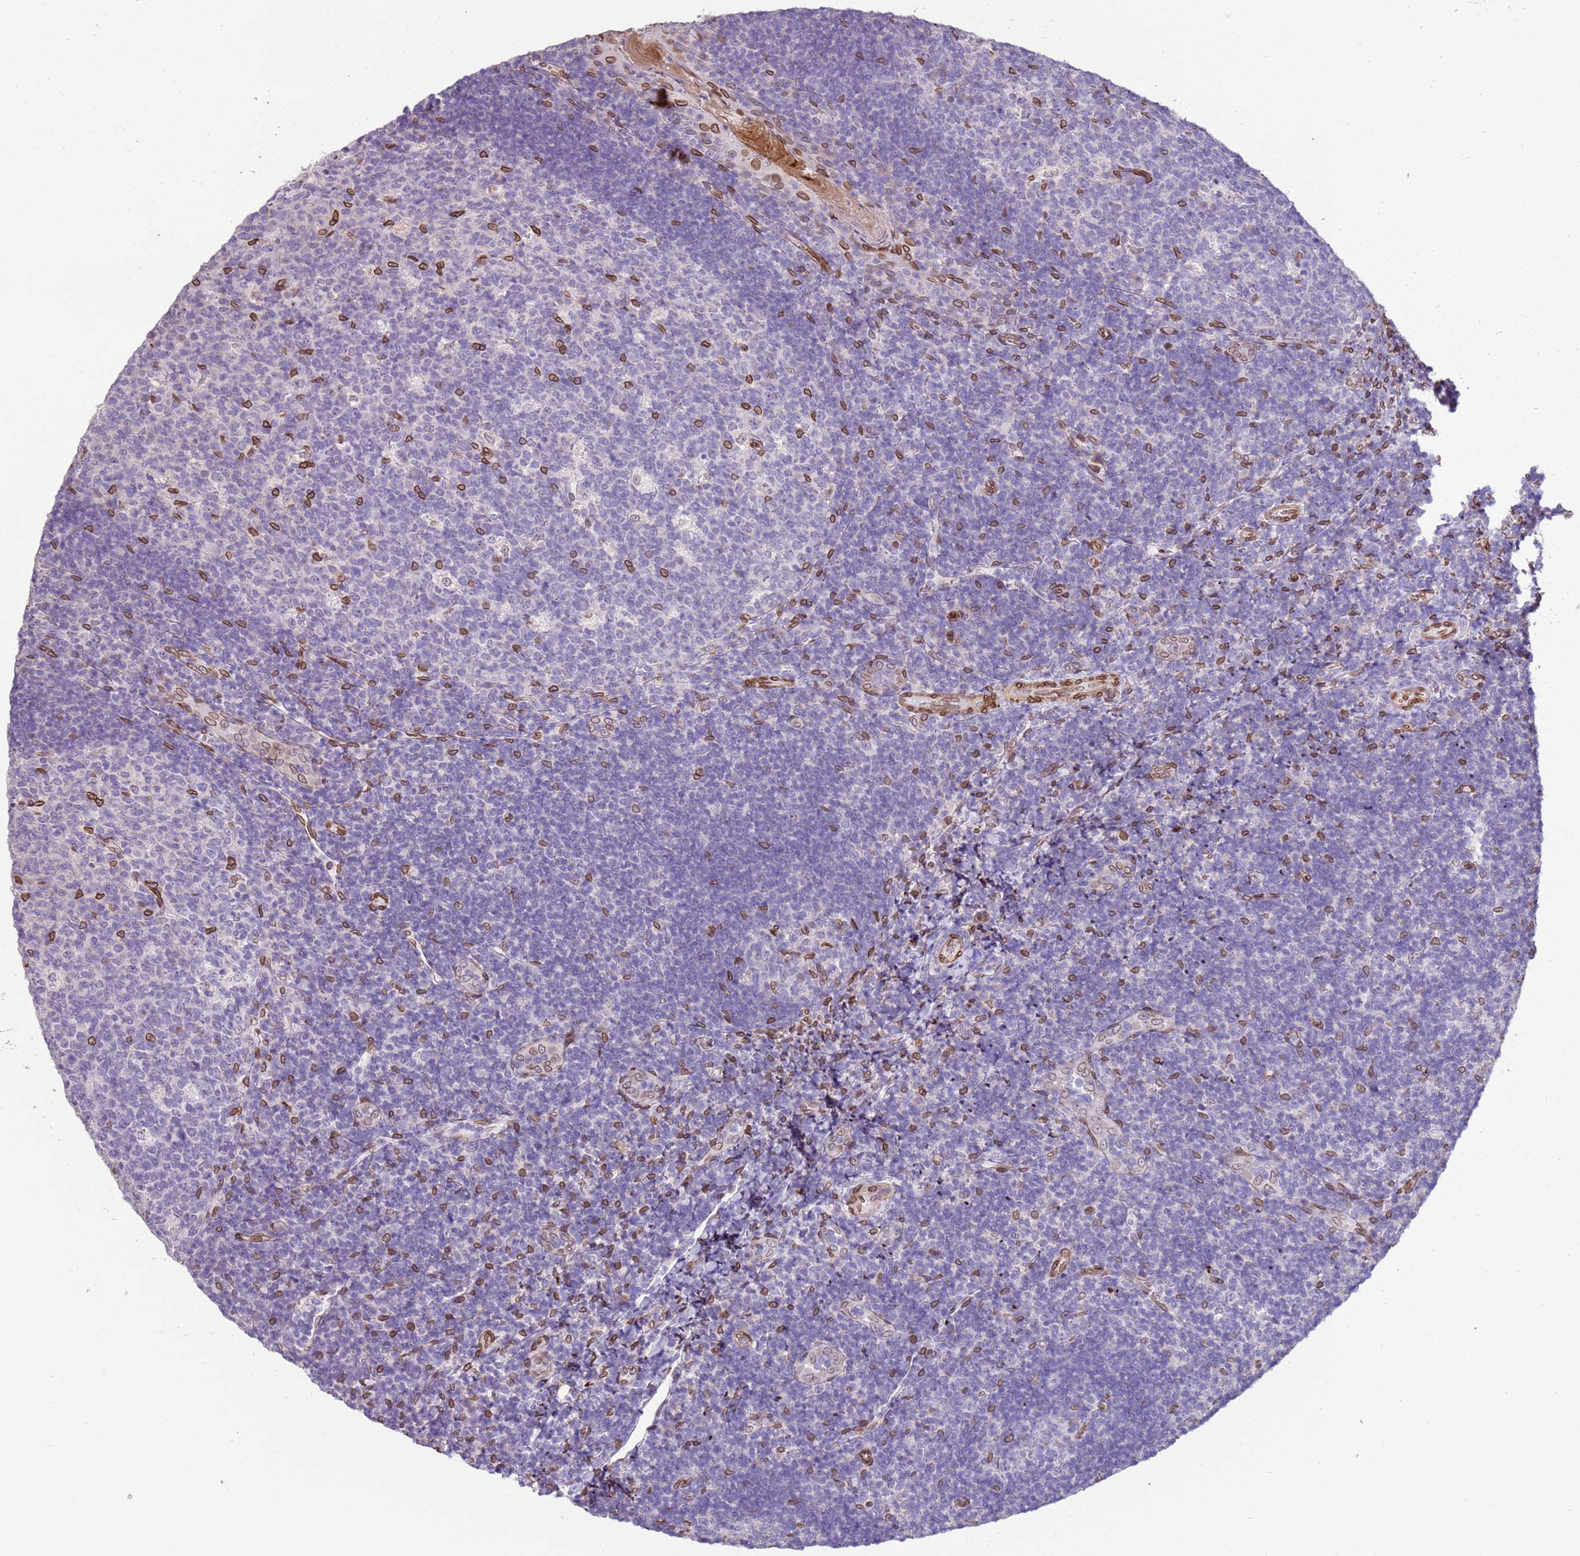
{"staining": {"intensity": "strong", "quantity": "<25%", "location": "cytoplasmic/membranous,nuclear"}, "tissue": "tonsil", "cell_type": "Germinal center cells", "image_type": "normal", "snomed": [{"axis": "morphology", "description": "Normal tissue, NOS"}, {"axis": "topography", "description": "Tonsil"}], "caption": "Tonsil was stained to show a protein in brown. There is medium levels of strong cytoplasmic/membranous,nuclear expression in approximately <25% of germinal center cells. (brown staining indicates protein expression, while blue staining denotes nuclei).", "gene": "TMEM47", "patient": {"sex": "male", "age": 17}}